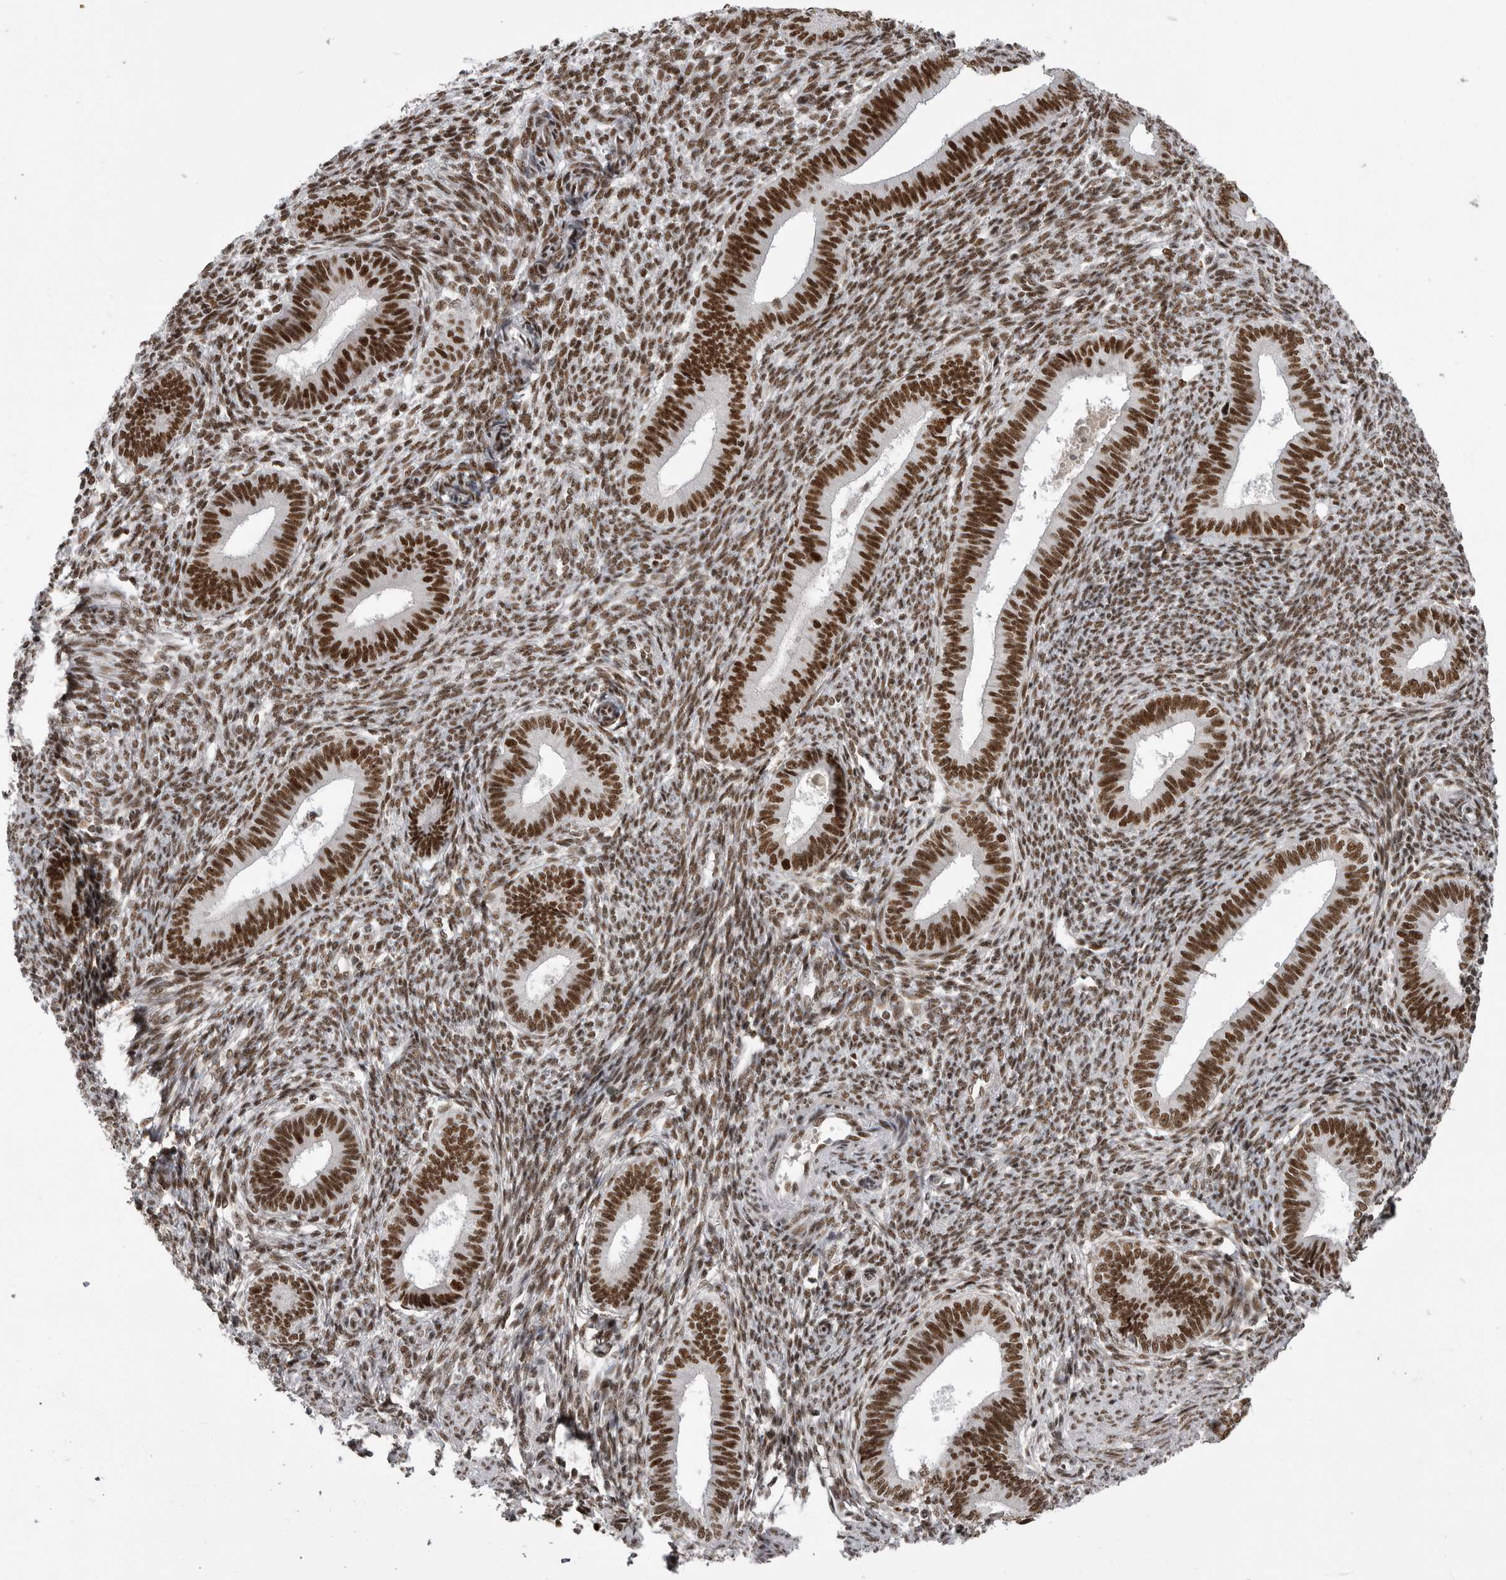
{"staining": {"intensity": "strong", "quantity": ">75%", "location": "nuclear"}, "tissue": "endometrium", "cell_type": "Cells in endometrial stroma", "image_type": "normal", "snomed": [{"axis": "morphology", "description": "Normal tissue, NOS"}, {"axis": "topography", "description": "Endometrium"}], "caption": "Strong nuclear positivity for a protein is present in about >75% of cells in endometrial stroma of unremarkable endometrium using IHC.", "gene": "PPP1R8", "patient": {"sex": "female", "age": 46}}